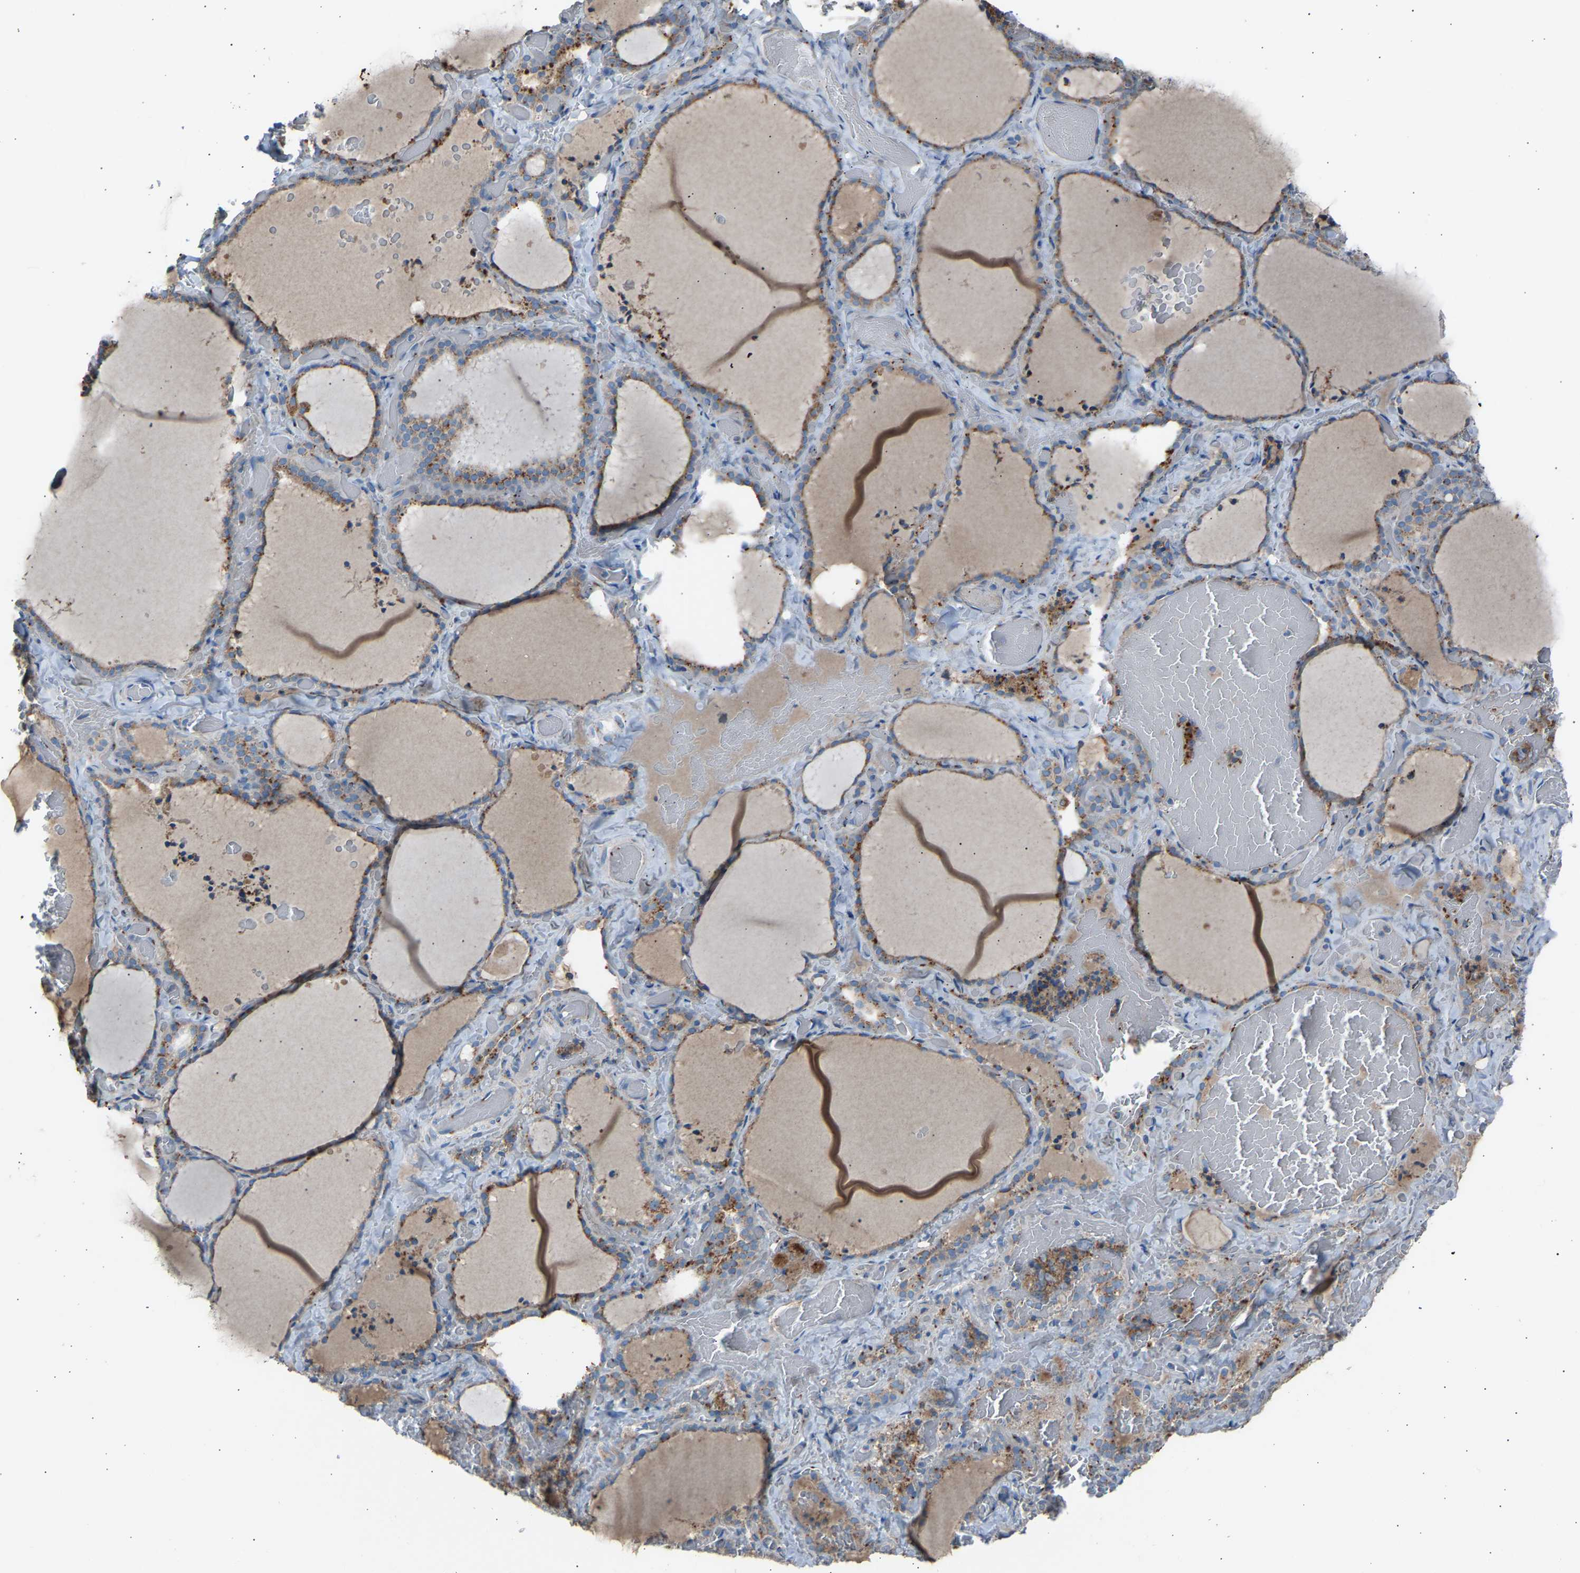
{"staining": {"intensity": "moderate", "quantity": ">75%", "location": "cytoplasmic/membranous"}, "tissue": "thyroid gland", "cell_type": "Glandular cells", "image_type": "normal", "snomed": [{"axis": "morphology", "description": "Normal tissue, NOS"}, {"axis": "topography", "description": "Thyroid gland"}], "caption": "Moderate cytoplasmic/membranous staining for a protein is present in about >75% of glandular cells of normal thyroid gland using IHC.", "gene": "CYREN", "patient": {"sex": "female", "age": 22}}